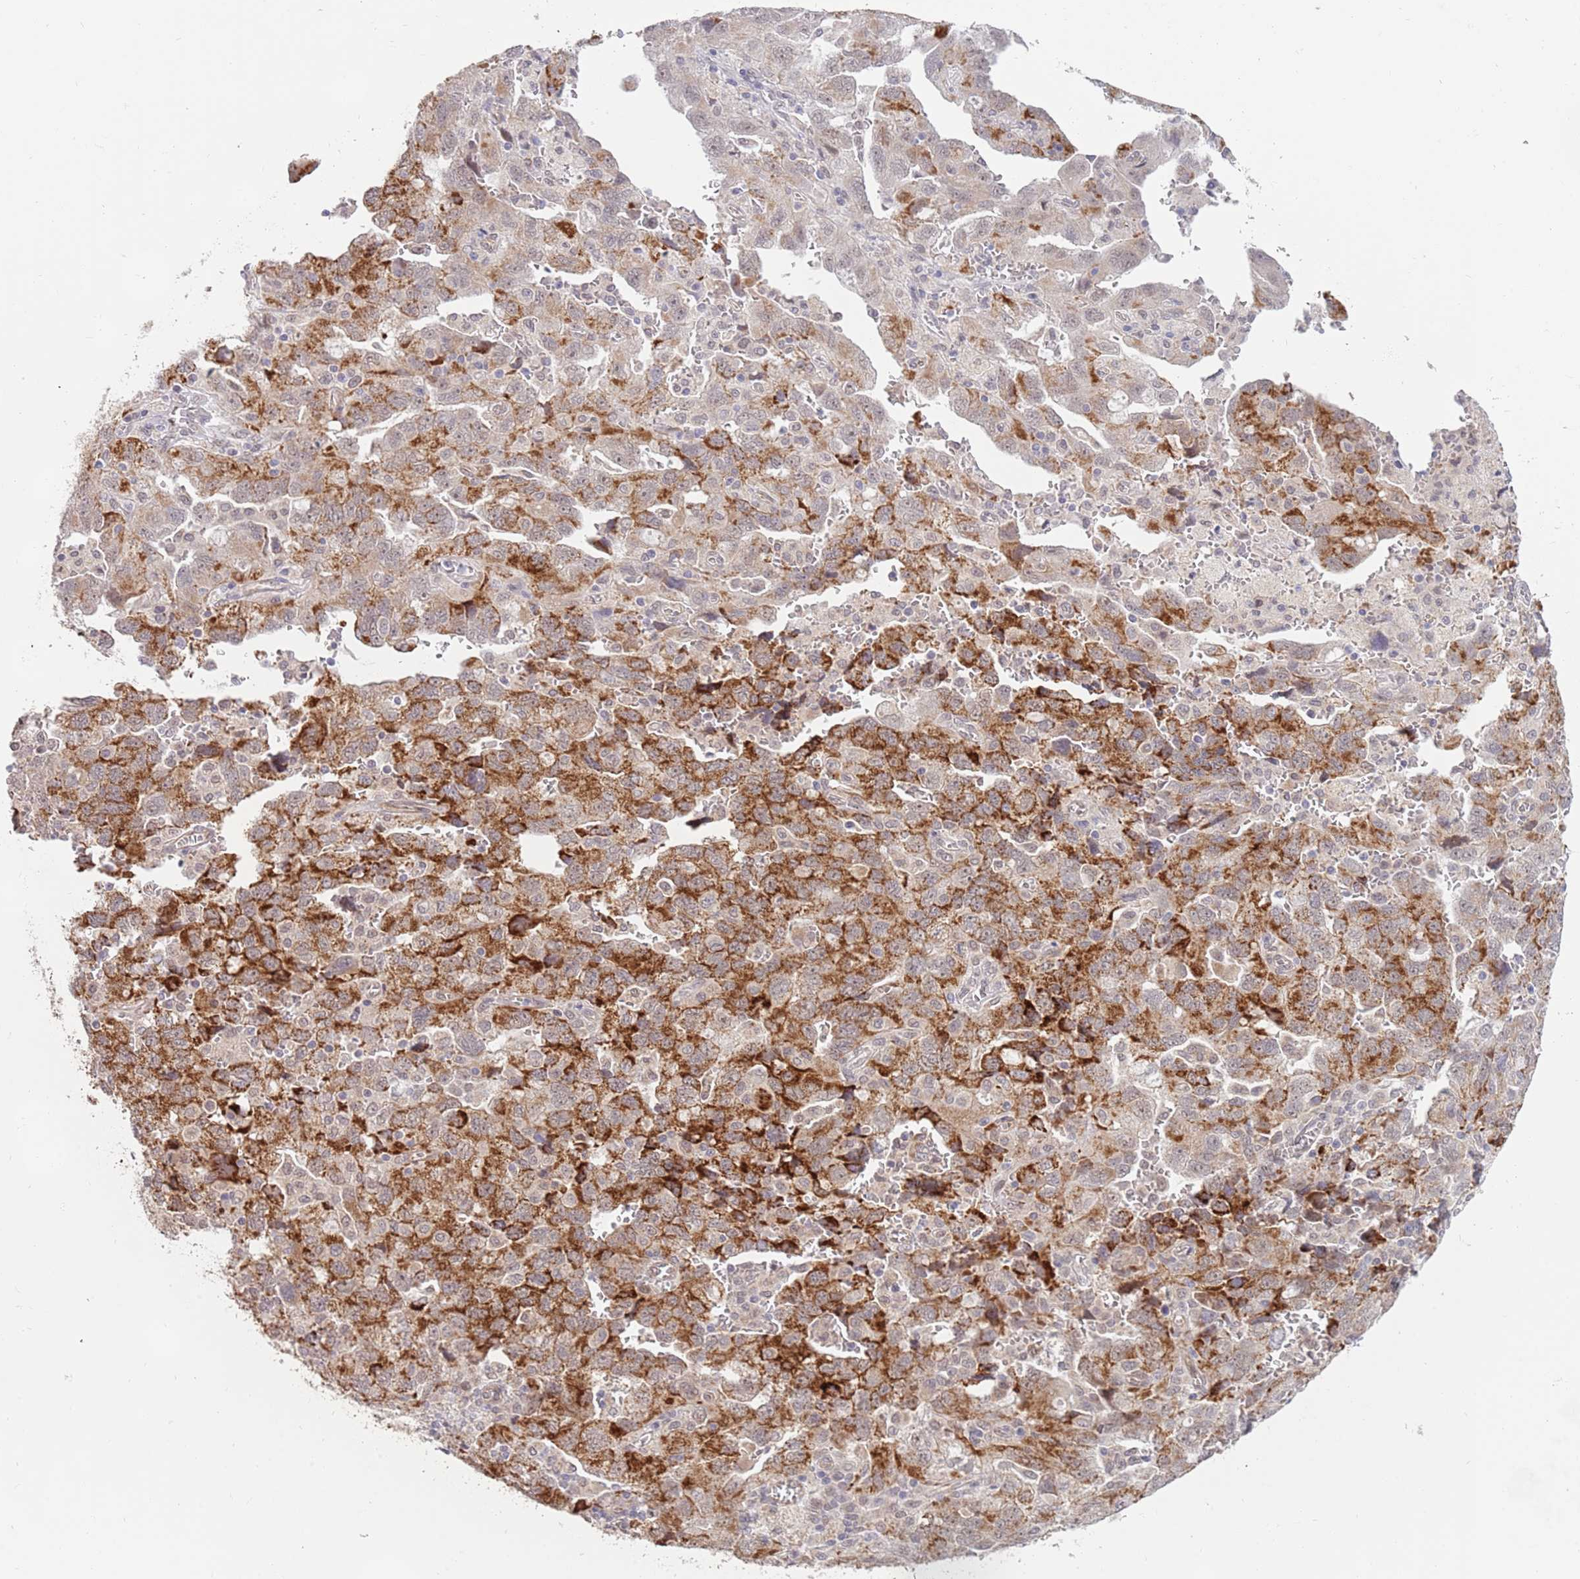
{"staining": {"intensity": "strong", "quantity": ">75%", "location": "cytoplasmic/membranous"}, "tissue": "ovarian cancer", "cell_type": "Tumor cells", "image_type": "cancer", "snomed": [{"axis": "morphology", "description": "Carcinoma, NOS"}, {"axis": "morphology", "description": "Cystadenocarcinoma, serous, NOS"}, {"axis": "topography", "description": "Ovary"}], "caption": "A micrograph of human carcinoma (ovarian) stained for a protein shows strong cytoplasmic/membranous brown staining in tumor cells. (DAB IHC, brown staining for protein, blue staining for nuclei).", "gene": "UQCC3", "patient": {"sex": "female", "age": 69}}